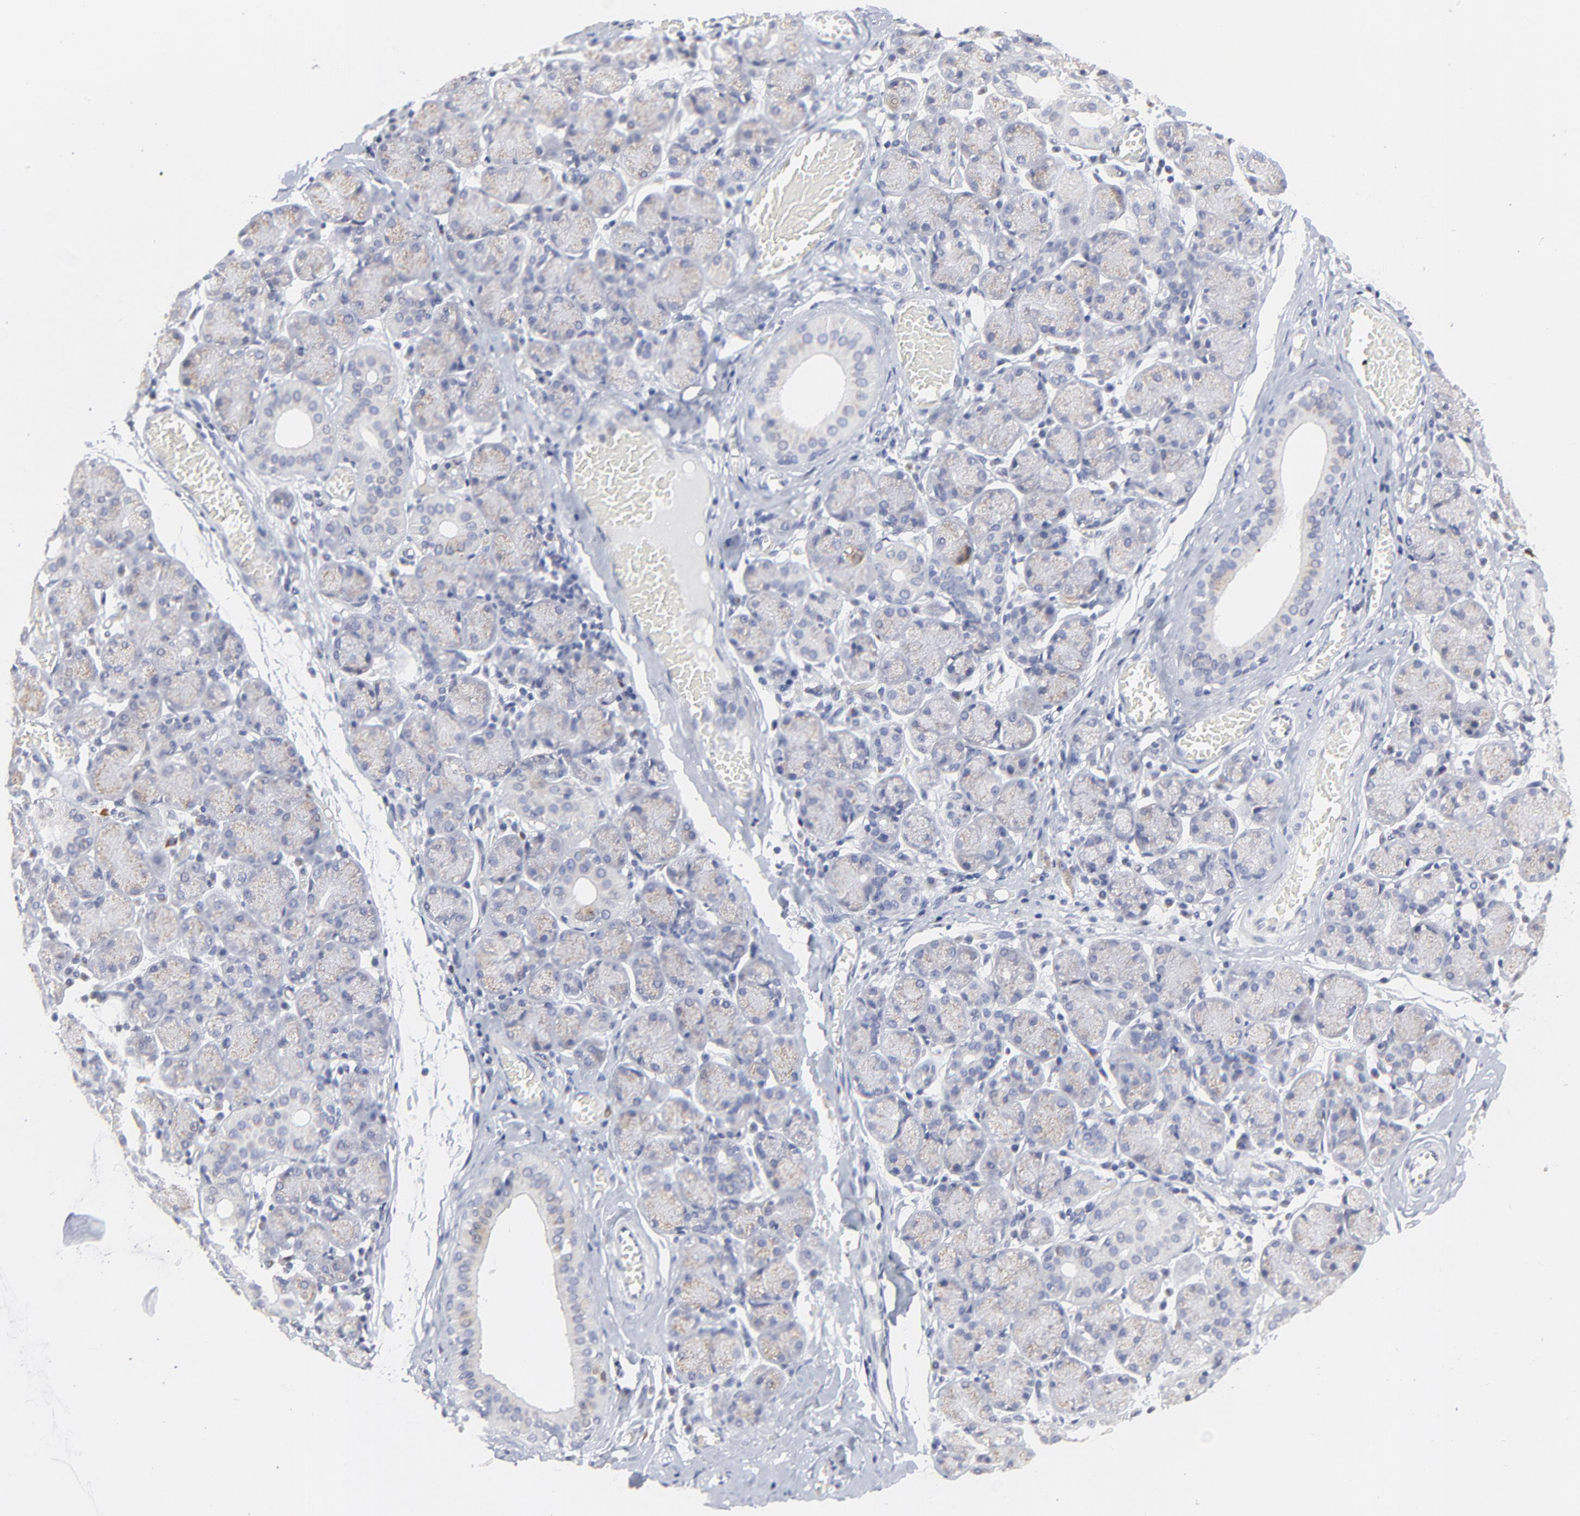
{"staining": {"intensity": "weak", "quantity": "<25%", "location": "cytoplasmic/membranous"}, "tissue": "salivary gland", "cell_type": "Glandular cells", "image_type": "normal", "snomed": [{"axis": "morphology", "description": "Normal tissue, NOS"}, {"axis": "topography", "description": "Salivary gland"}], "caption": "This is a image of immunohistochemistry (IHC) staining of unremarkable salivary gland, which shows no staining in glandular cells.", "gene": "NCAPH", "patient": {"sex": "female", "age": 24}}